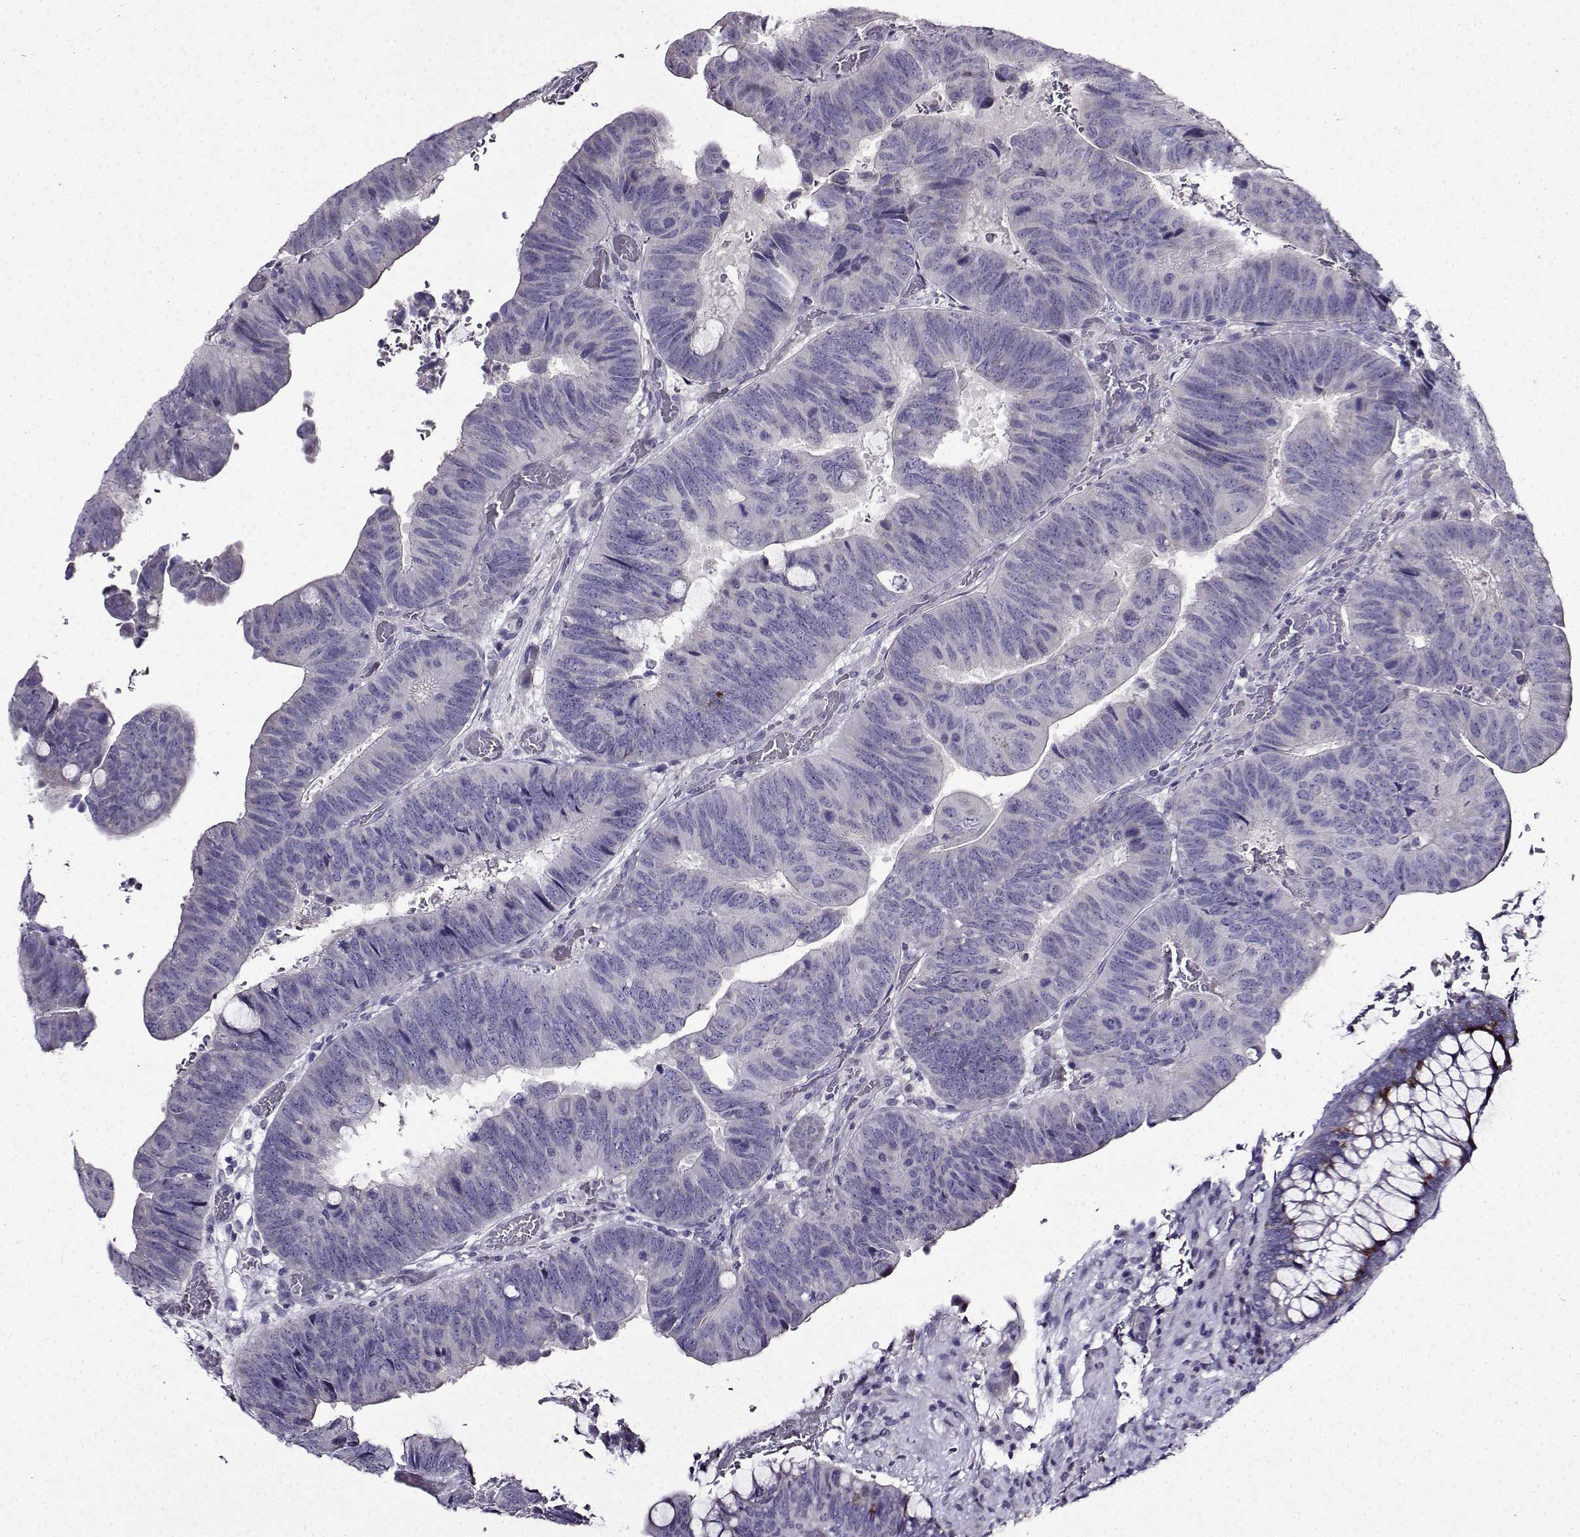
{"staining": {"intensity": "negative", "quantity": "none", "location": "none"}, "tissue": "colorectal cancer", "cell_type": "Tumor cells", "image_type": "cancer", "snomed": [{"axis": "morphology", "description": "Normal tissue, NOS"}, {"axis": "morphology", "description": "Adenocarcinoma, NOS"}, {"axis": "topography", "description": "Rectum"}], "caption": "IHC micrograph of neoplastic tissue: colorectal adenocarcinoma stained with DAB (3,3'-diaminobenzidine) shows no significant protein positivity in tumor cells.", "gene": "TMEM266", "patient": {"sex": "male", "age": 92}}